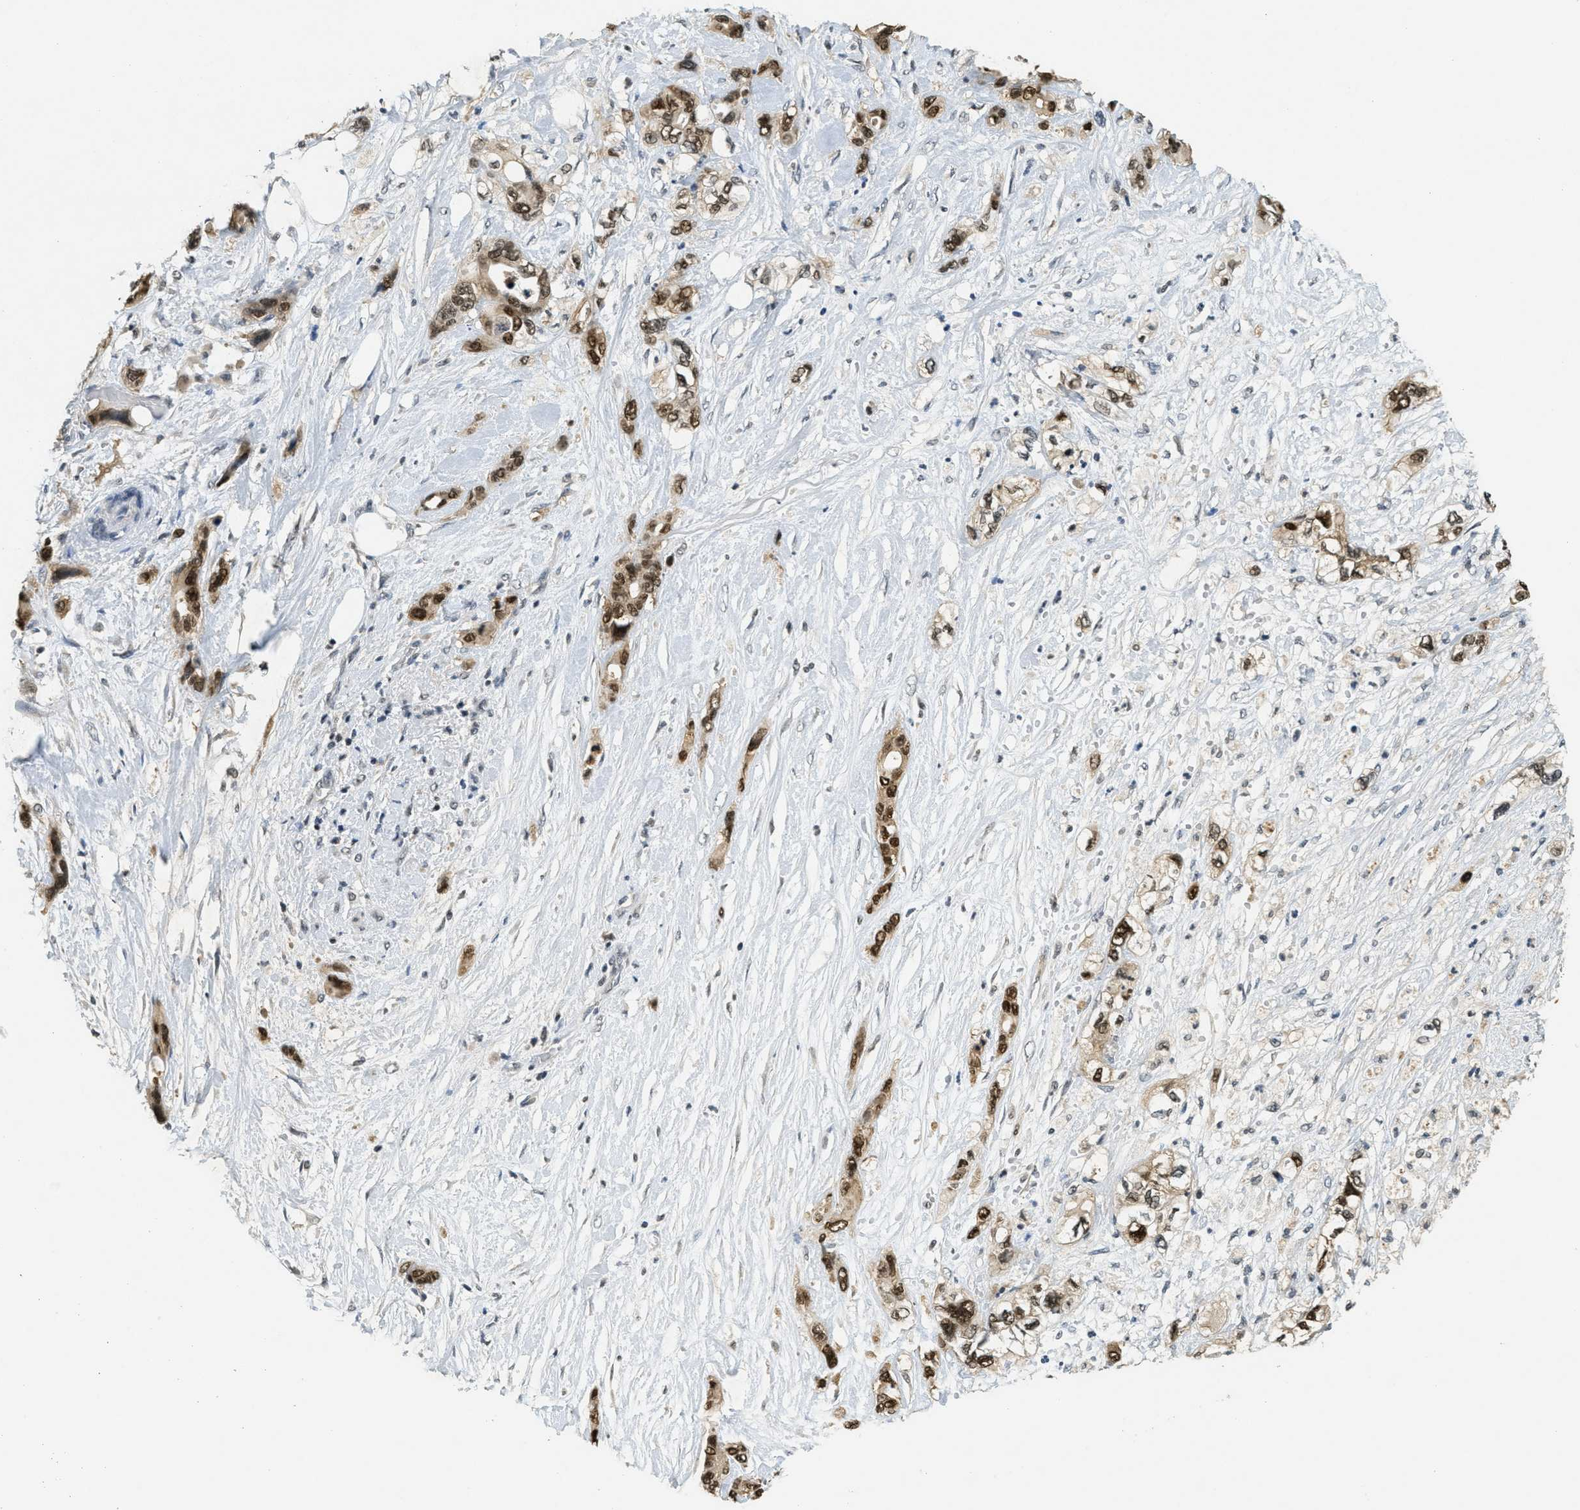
{"staining": {"intensity": "strong", "quantity": ">75%", "location": "nuclear"}, "tissue": "pancreatic cancer", "cell_type": "Tumor cells", "image_type": "cancer", "snomed": [{"axis": "morphology", "description": "Adenocarcinoma, NOS"}, {"axis": "topography", "description": "Pancreas"}], "caption": "Tumor cells demonstrate strong nuclear positivity in about >75% of cells in adenocarcinoma (pancreatic).", "gene": "DNAJB1", "patient": {"sex": "male", "age": 46}}